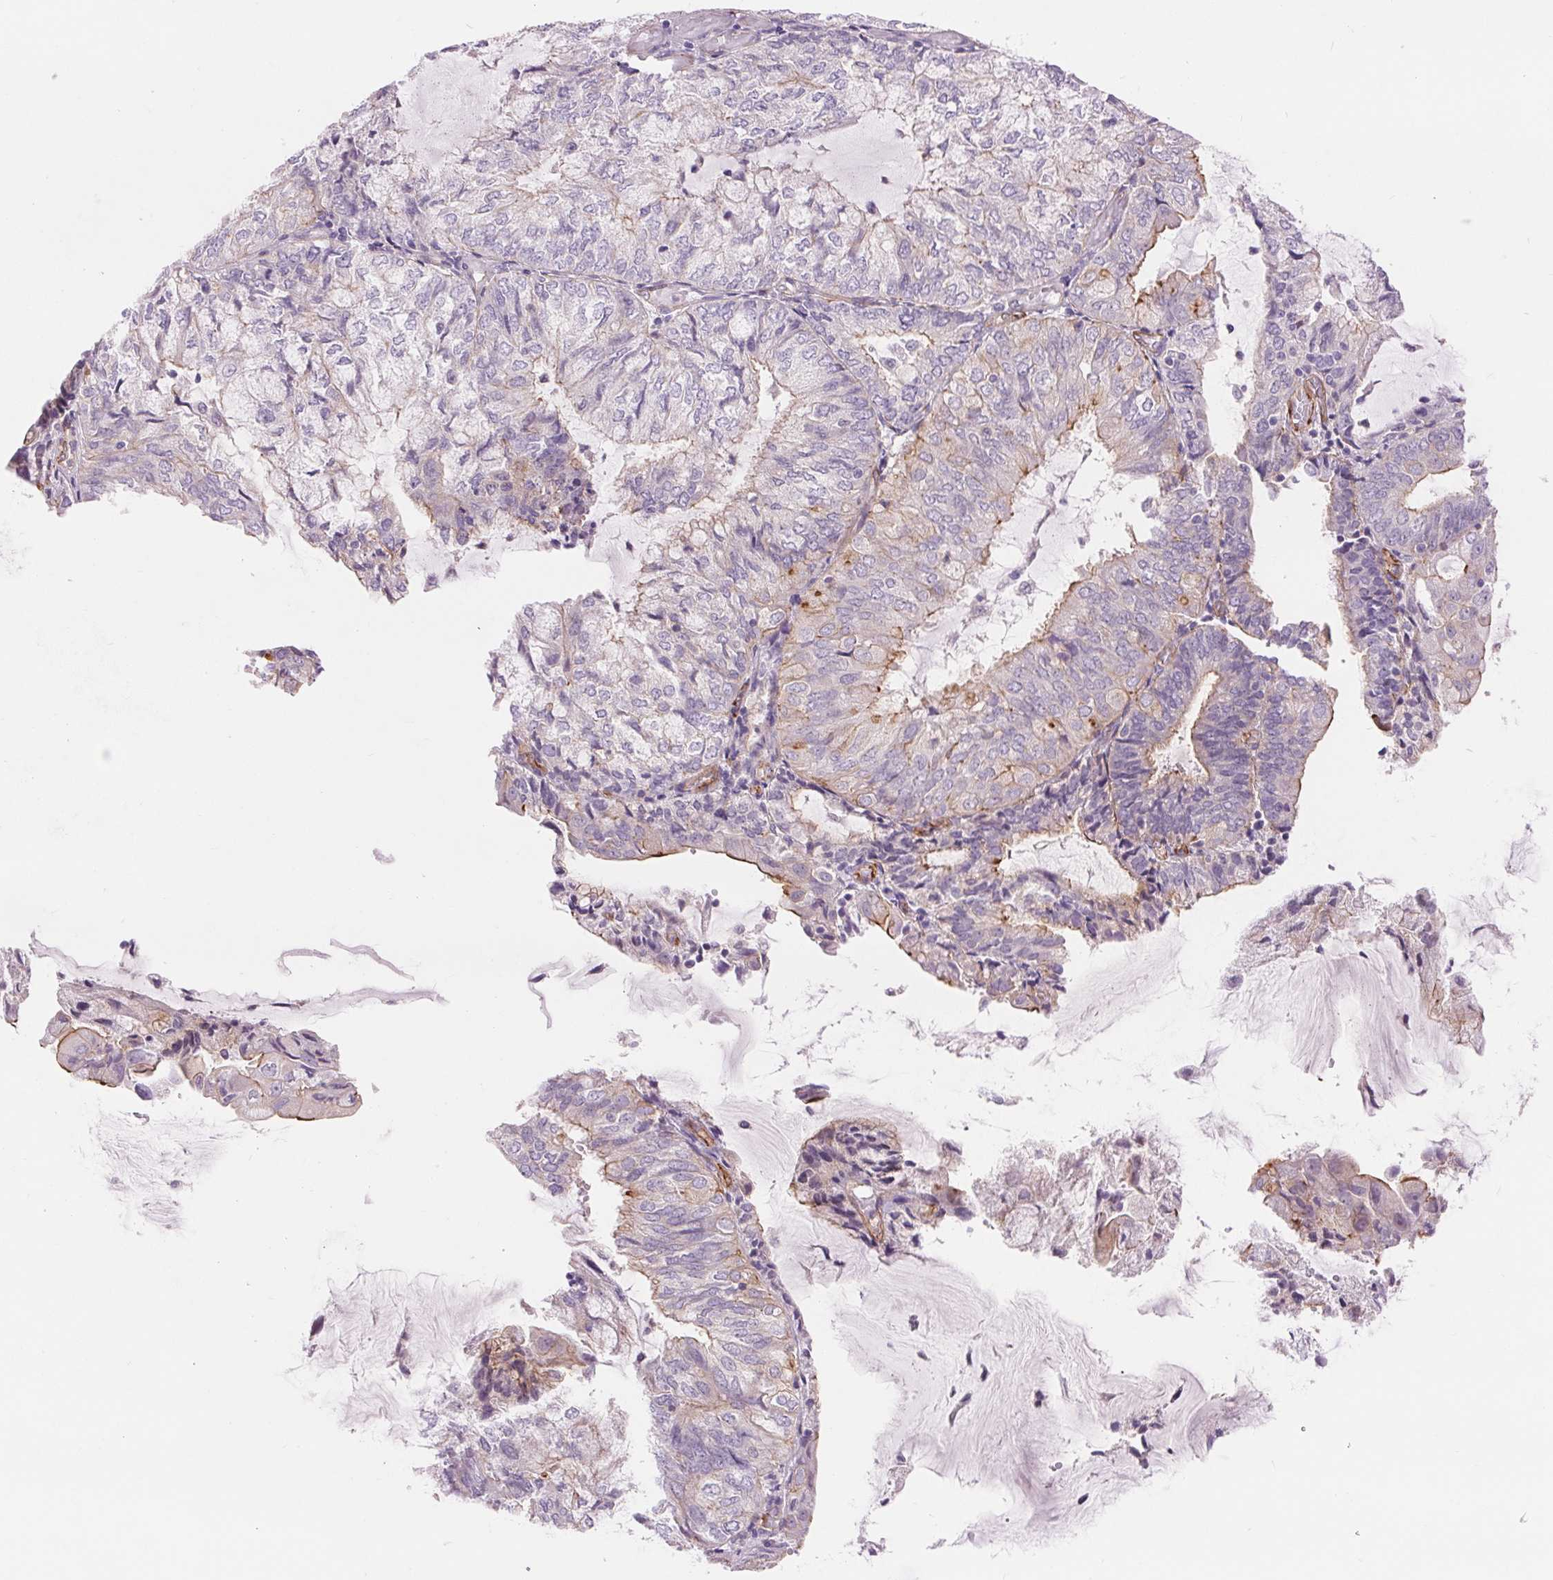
{"staining": {"intensity": "moderate", "quantity": "<25%", "location": "cytoplasmic/membranous"}, "tissue": "endometrial cancer", "cell_type": "Tumor cells", "image_type": "cancer", "snomed": [{"axis": "morphology", "description": "Adenocarcinoma, NOS"}, {"axis": "topography", "description": "Endometrium"}], "caption": "Moderate cytoplasmic/membranous expression is identified in approximately <25% of tumor cells in endometrial adenocarcinoma. (DAB (3,3'-diaminobenzidine) = brown stain, brightfield microscopy at high magnification).", "gene": "DIXDC1", "patient": {"sex": "female", "age": 81}}